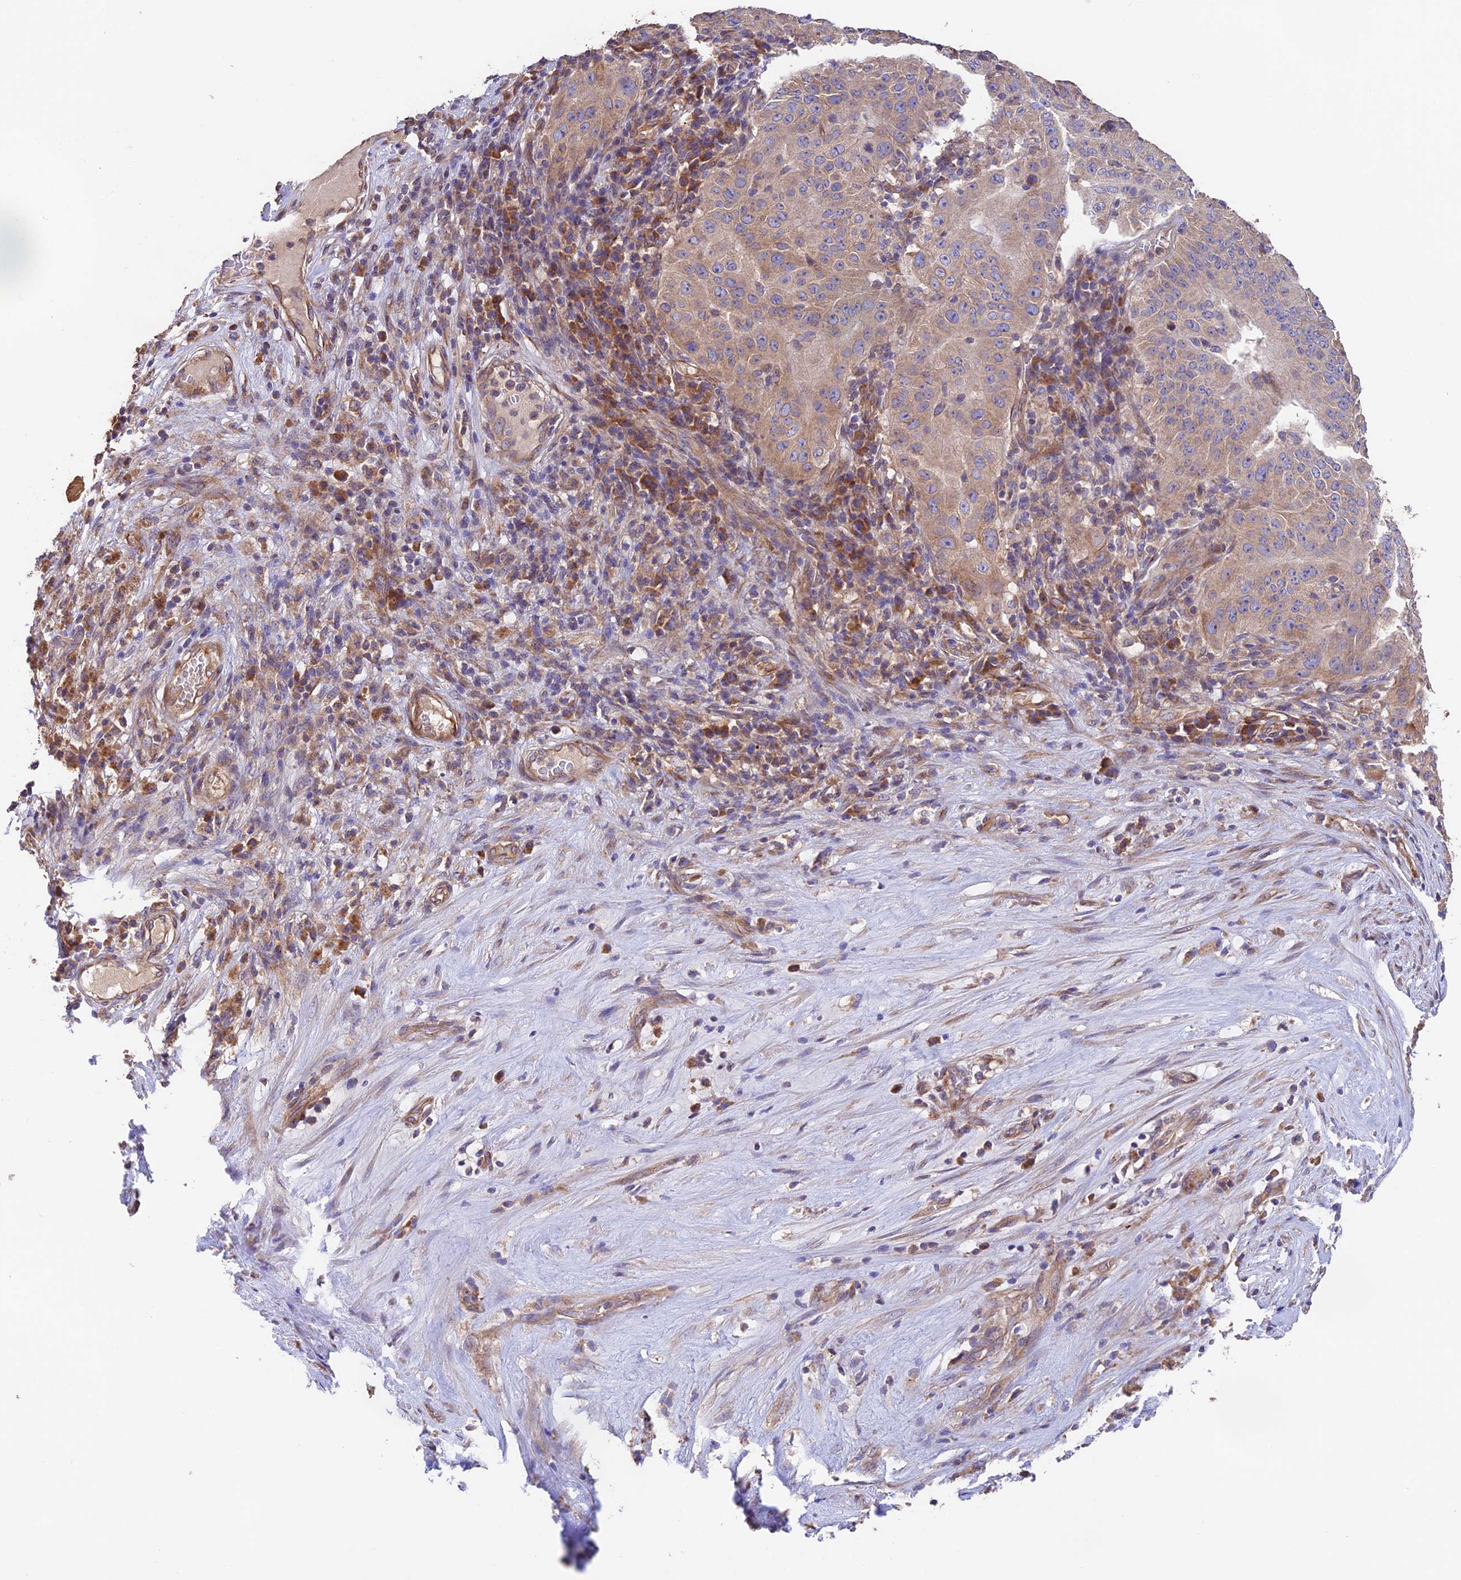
{"staining": {"intensity": "weak", "quantity": "25%-75%", "location": "cytoplasmic/membranous"}, "tissue": "pancreatic cancer", "cell_type": "Tumor cells", "image_type": "cancer", "snomed": [{"axis": "morphology", "description": "Adenocarcinoma, NOS"}, {"axis": "topography", "description": "Pancreas"}], "caption": "Pancreatic adenocarcinoma was stained to show a protein in brown. There is low levels of weak cytoplasmic/membranous expression in about 25%-75% of tumor cells.", "gene": "EMC3", "patient": {"sex": "male", "age": 63}}